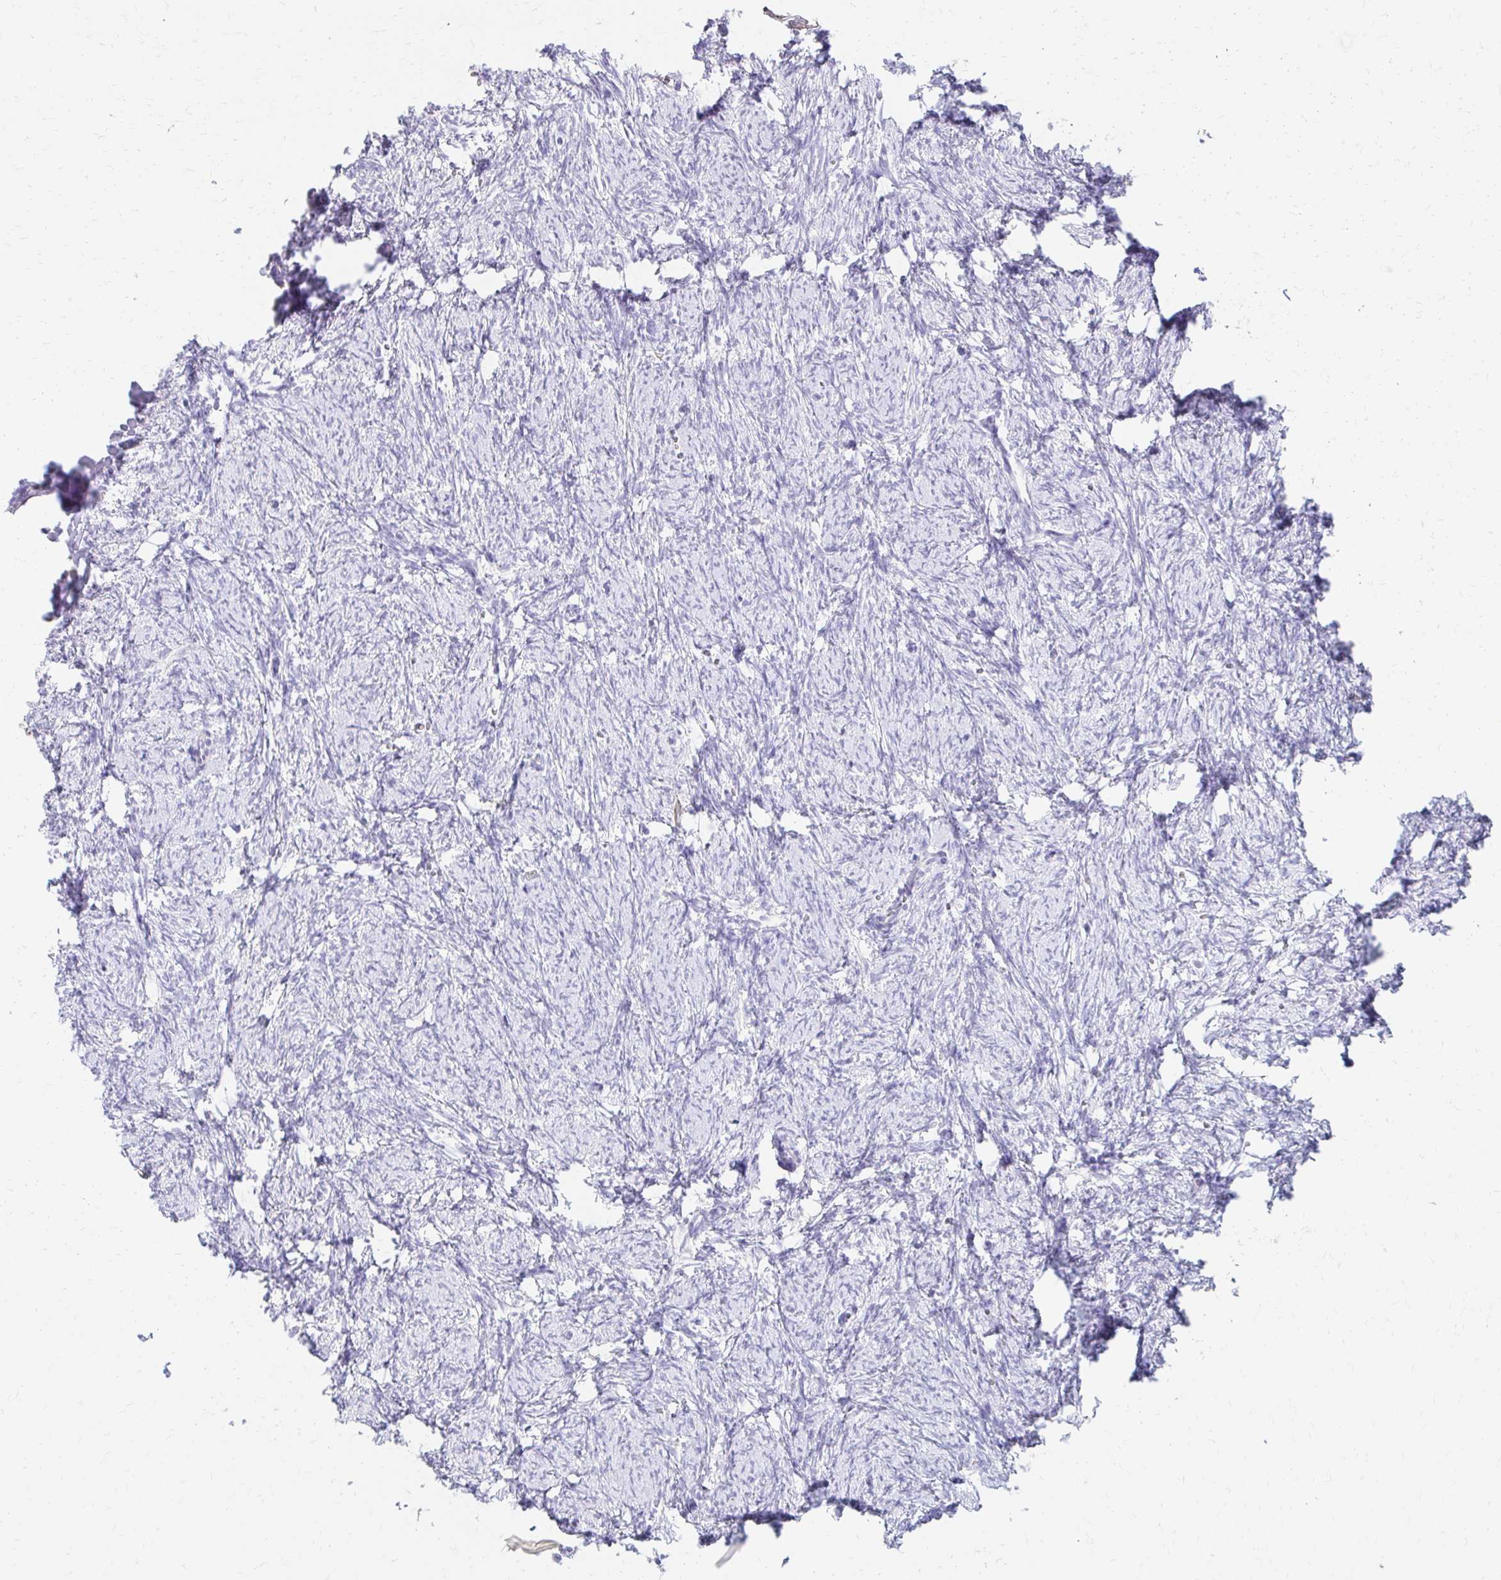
{"staining": {"intensity": "negative", "quantity": "none", "location": "none"}, "tissue": "ovary", "cell_type": "Follicle cells", "image_type": "normal", "snomed": [{"axis": "morphology", "description": "Normal tissue, NOS"}, {"axis": "topography", "description": "Ovary"}], "caption": "This is a histopathology image of IHC staining of normal ovary, which shows no staining in follicle cells. The staining was performed using DAB (3,3'-diaminobenzidine) to visualize the protein expression in brown, while the nuclei were stained in blue with hematoxylin (Magnification: 20x).", "gene": "AZGP1", "patient": {"sex": "female", "age": 41}}